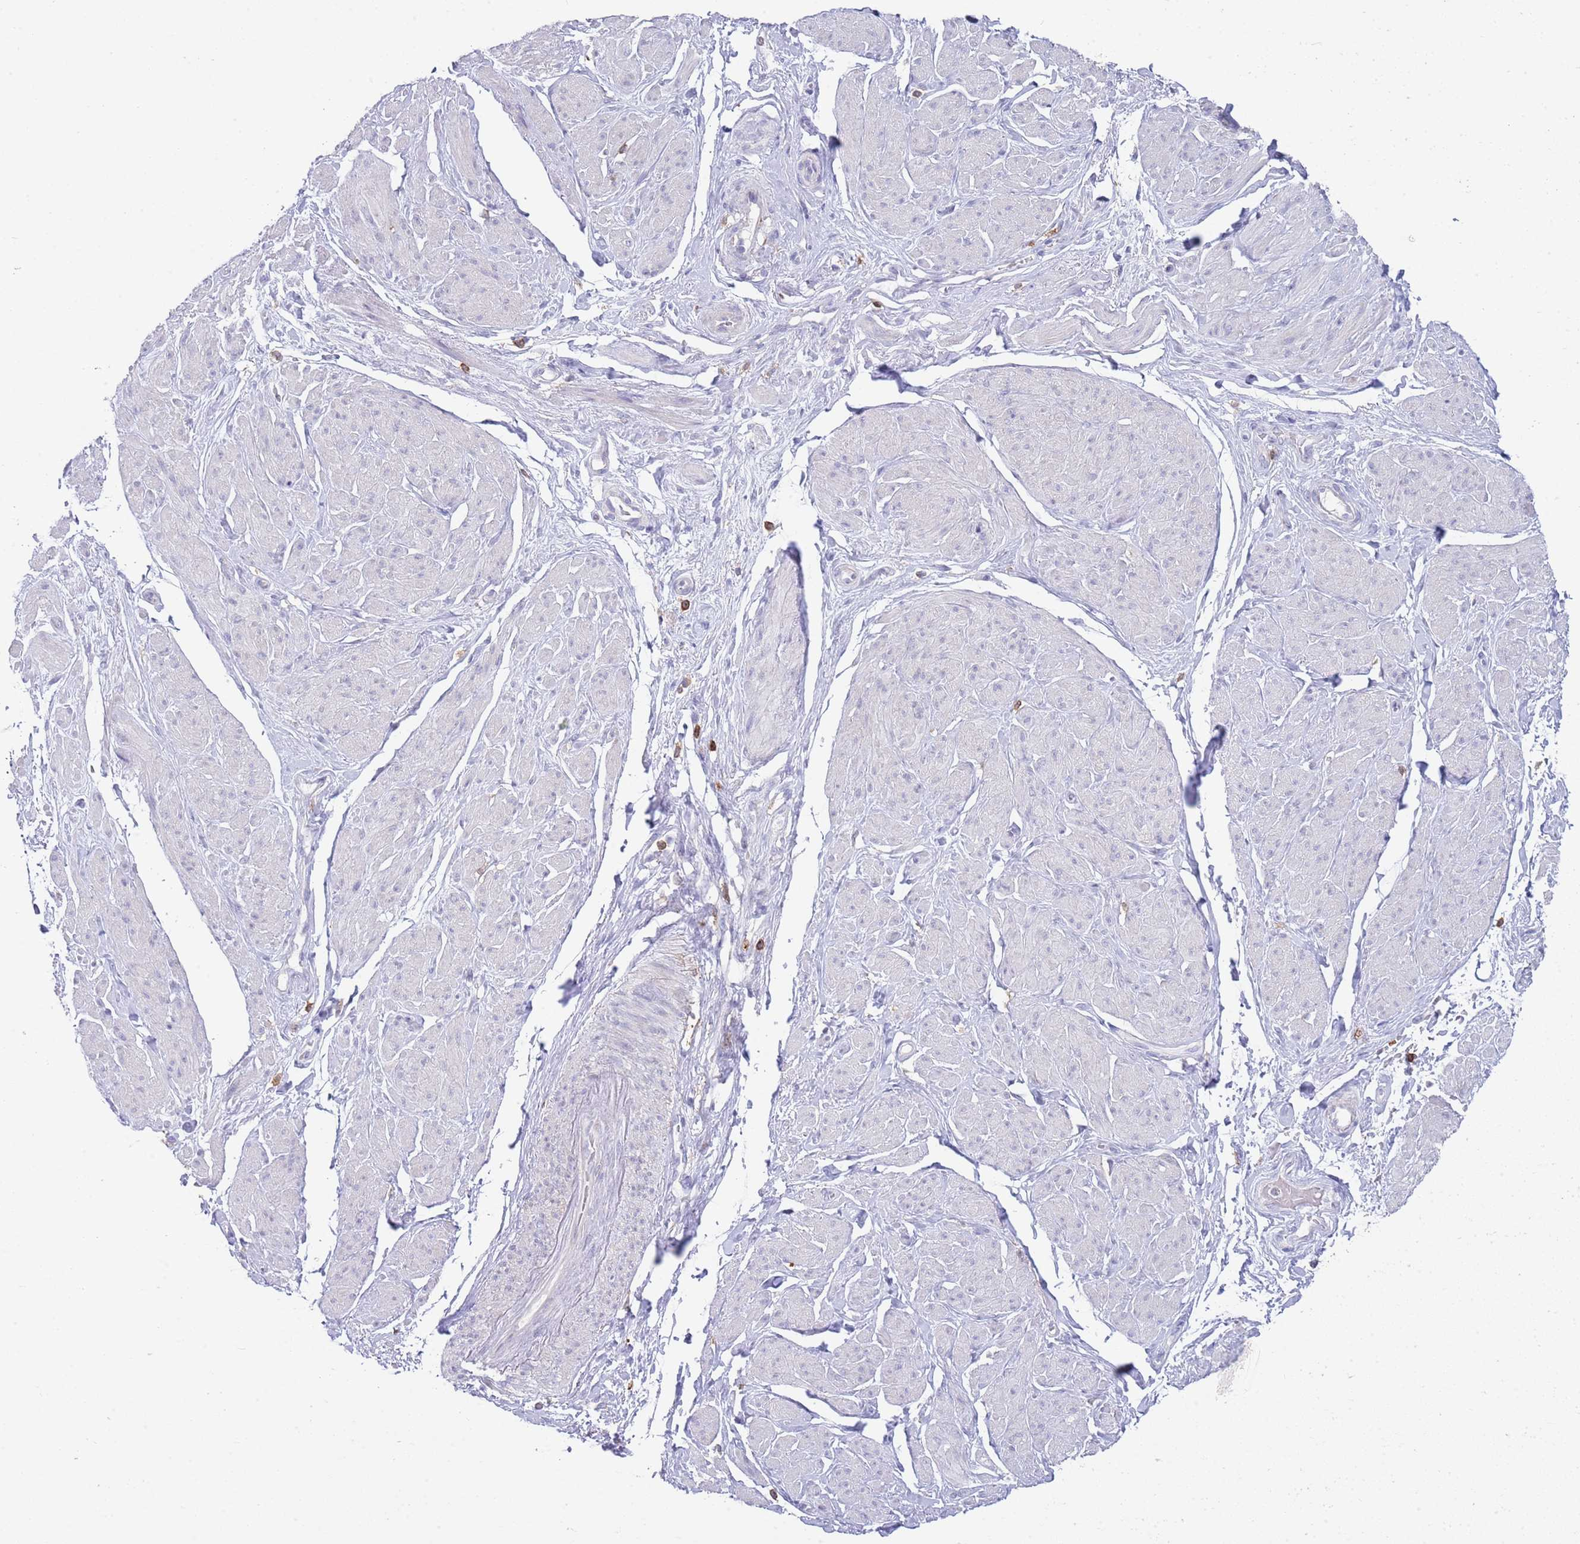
{"staining": {"intensity": "negative", "quantity": "none", "location": "none"}, "tissue": "smooth muscle", "cell_type": "Smooth muscle cells", "image_type": "normal", "snomed": [{"axis": "morphology", "description": "Normal tissue, NOS"}, {"axis": "topography", "description": "Smooth muscle"}, {"axis": "topography", "description": "Peripheral nerve tissue"}], "caption": "The IHC histopathology image has no significant positivity in smooth muscle cells of smooth muscle.", "gene": "LPXN", "patient": {"sex": "male", "age": 69}}